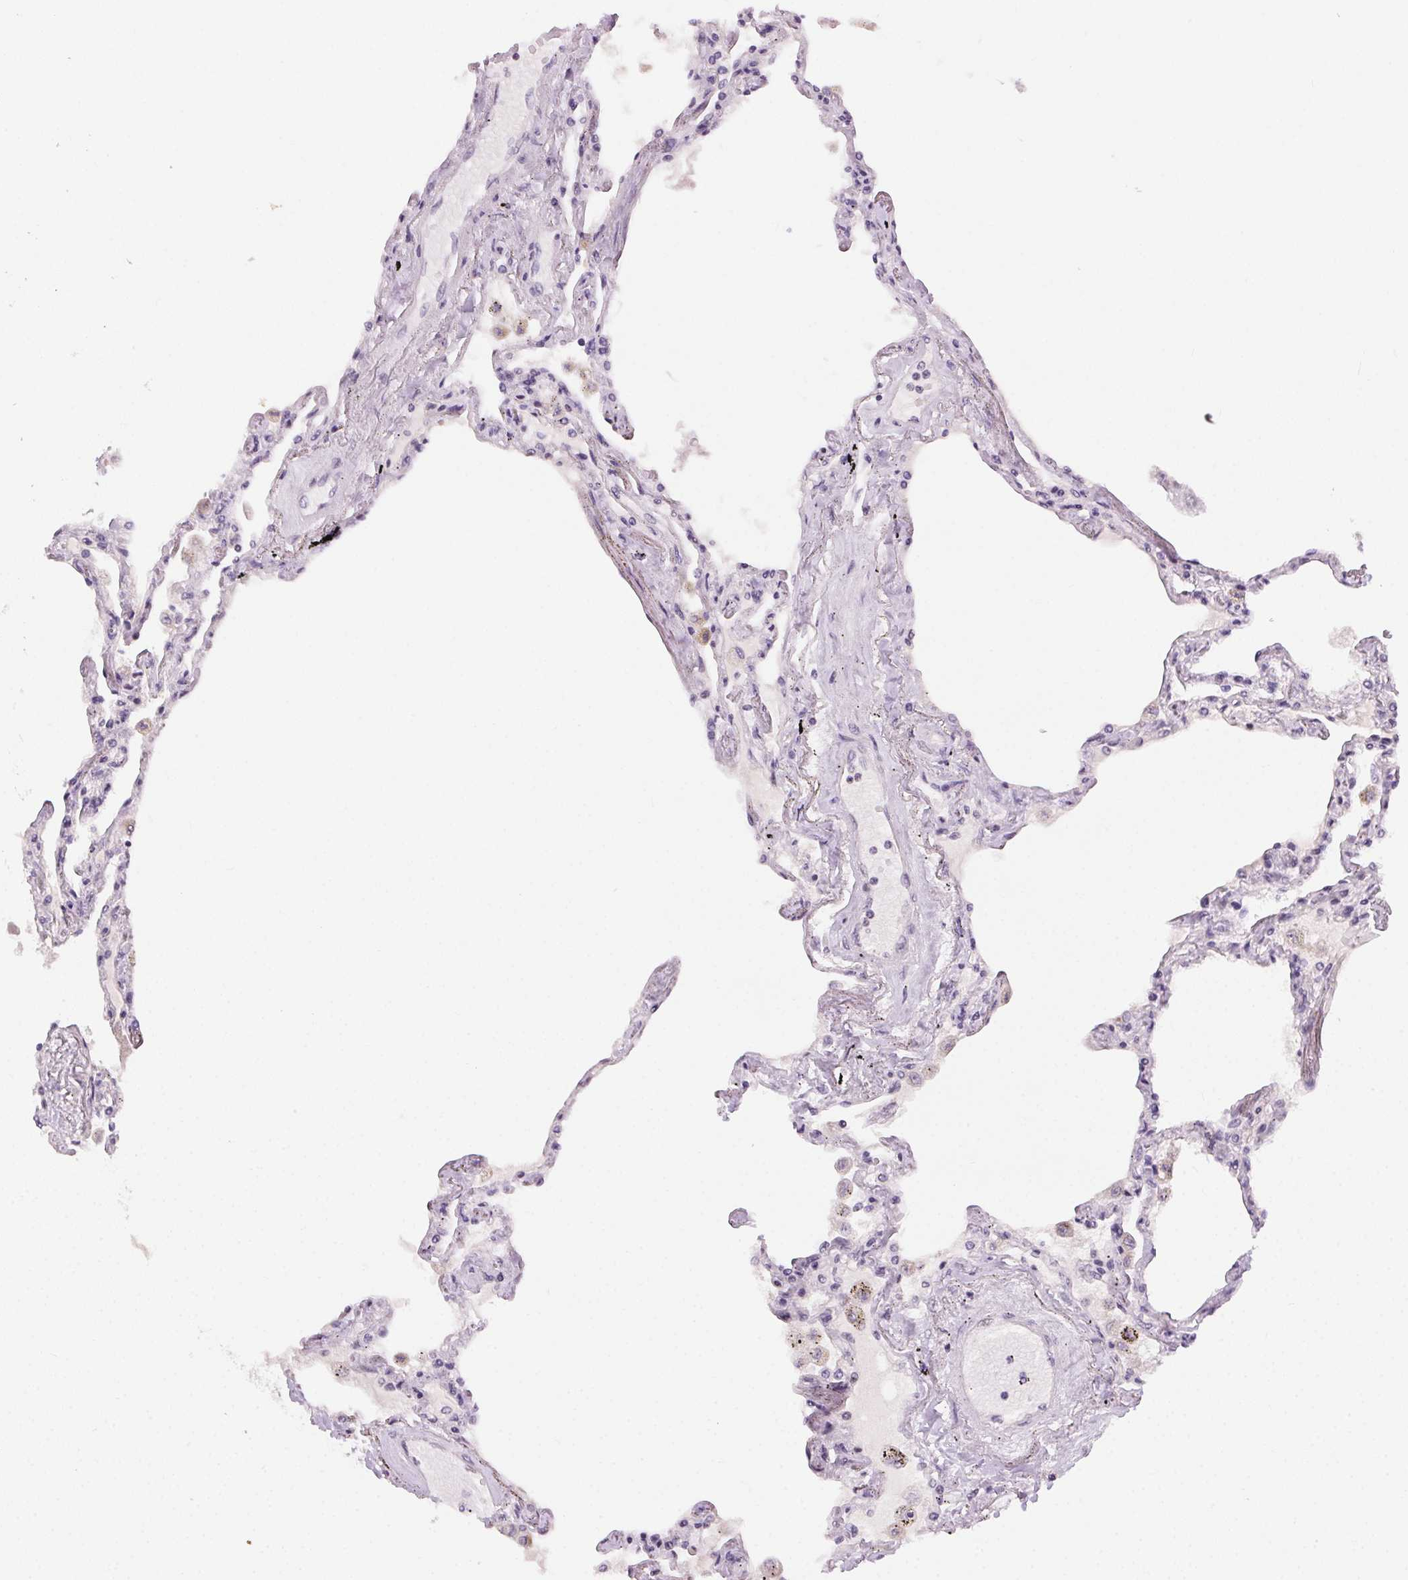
{"staining": {"intensity": "moderate", "quantity": "<25%", "location": "nuclear"}, "tissue": "lung", "cell_type": "Alveolar cells", "image_type": "normal", "snomed": [{"axis": "morphology", "description": "Normal tissue, NOS"}, {"axis": "morphology", "description": "Adenocarcinoma, NOS"}, {"axis": "topography", "description": "Cartilage tissue"}, {"axis": "topography", "description": "Lung"}], "caption": "Immunohistochemistry (IHC) micrograph of normal lung: human lung stained using immunohistochemistry (IHC) exhibits low levels of moderate protein expression localized specifically in the nuclear of alveolar cells, appearing as a nuclear brown color.", "gene": "CD2BP2", "patient": {"sex": "female", "age": 67}}